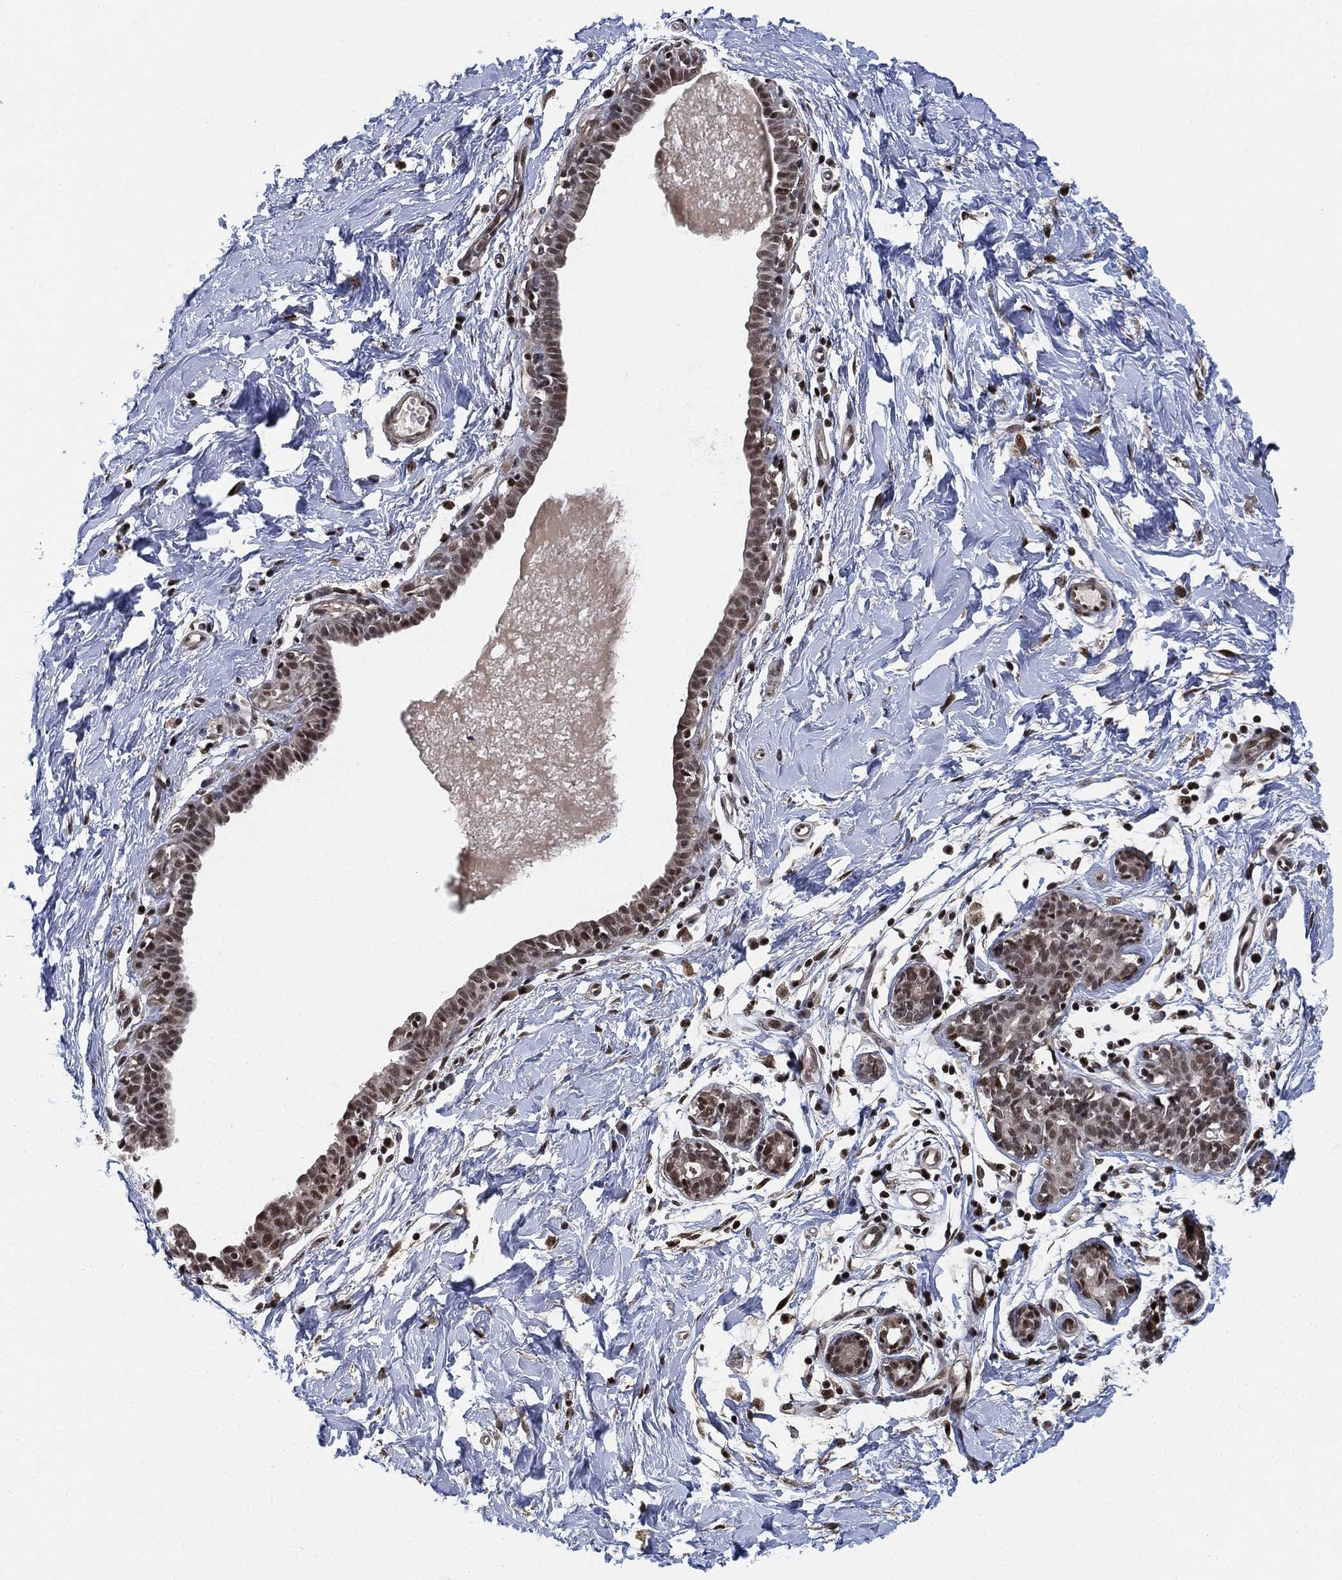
{"staining": {"intensity": "moderate", "quantity": "25%-75%", "location": "nuclear"}, "tissue": "breast", "cell_type": "Adipocytes", "image_type": "normal", "snomed": [{"axis": "morphology", "description": "Normal tissue, NOS"}, {"axis": "topography", "description": "Breast"}], "caption": "Moderate nuclear staining for a protein is present in approximately 25%-75% of adipocytes of benign breast using IHC.", "gene": "ZSCAN30", "patient": {"sex": "female", "age": 37}}